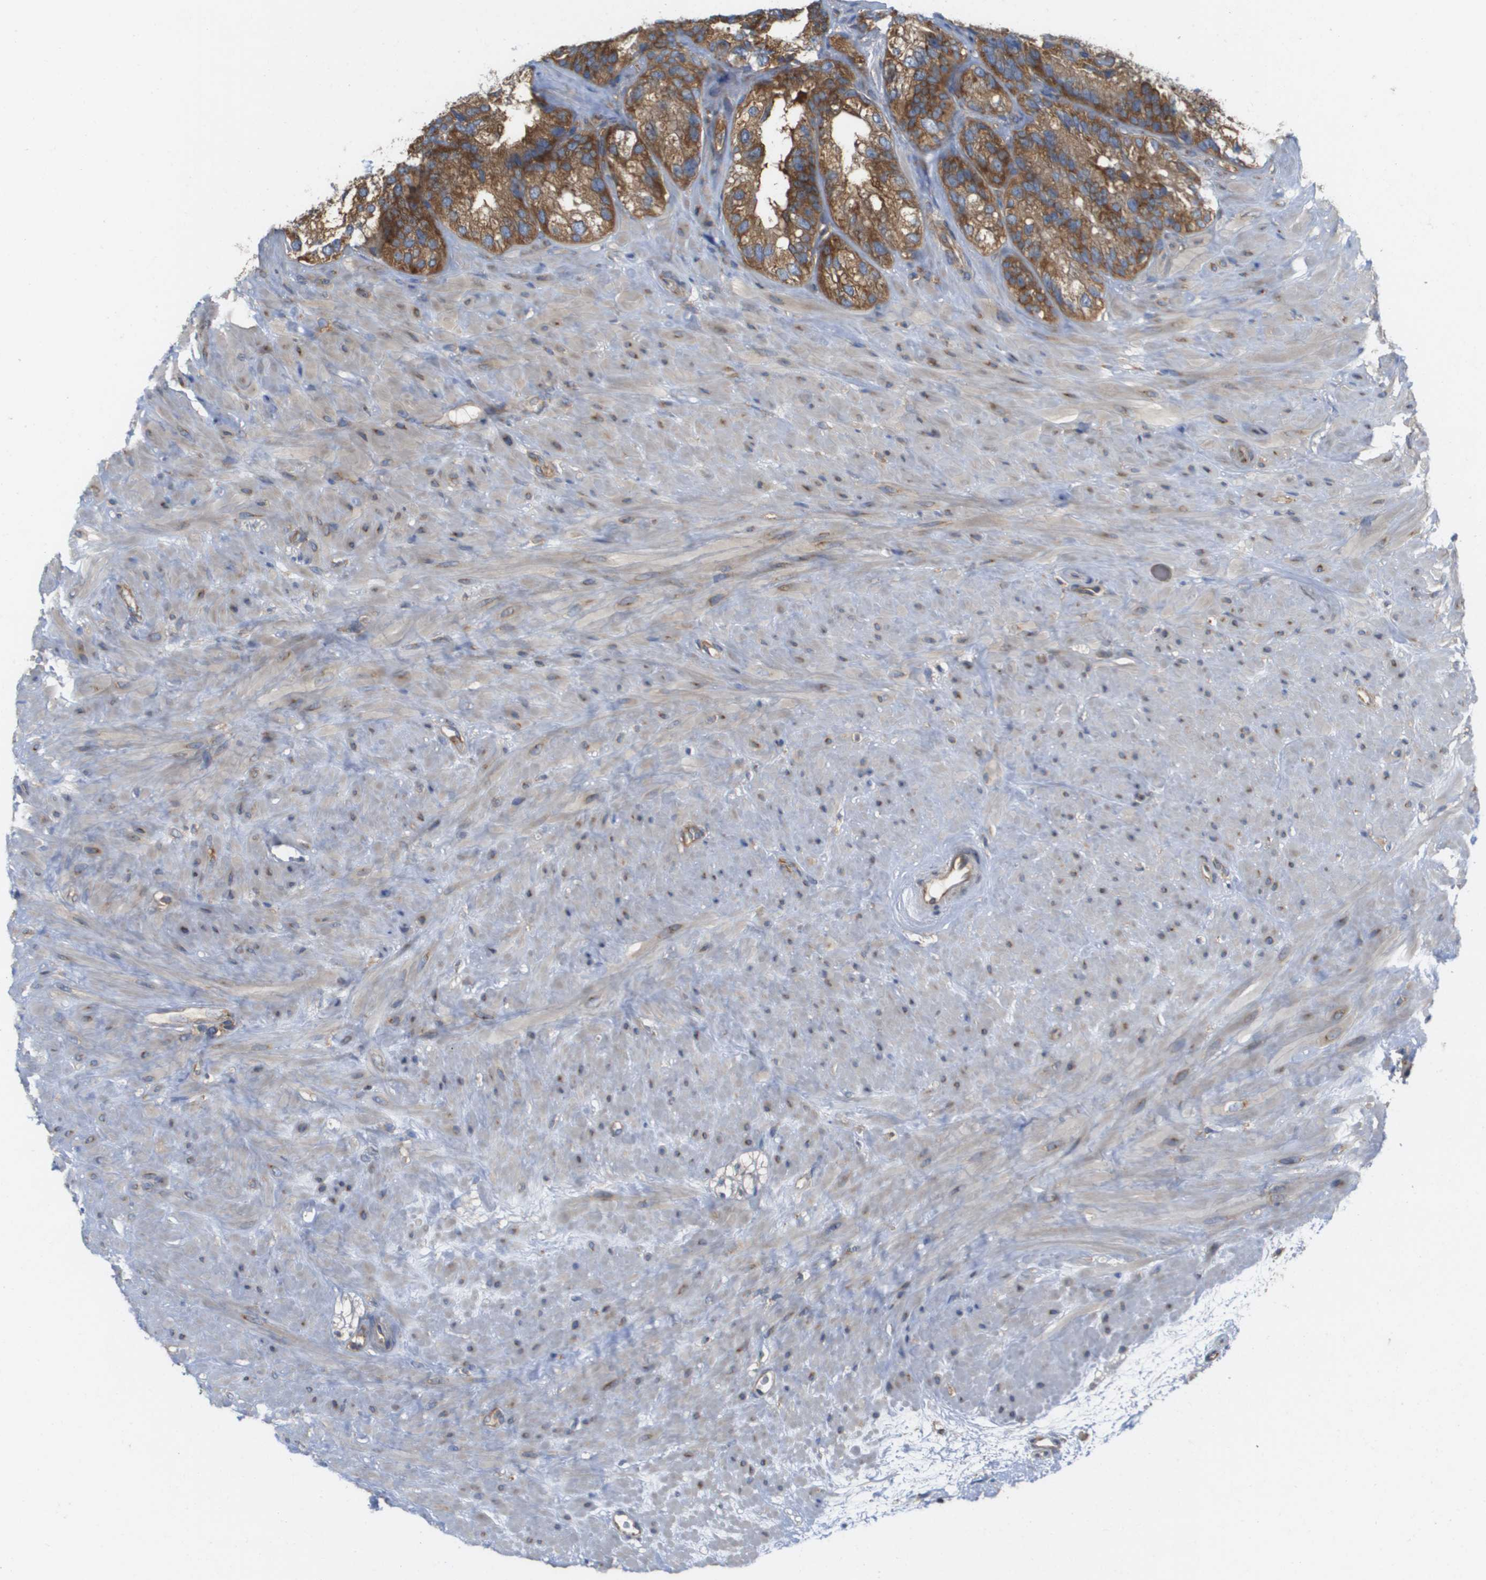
{"staining": {"intensity": "moderate", "quantity": ">75%", "location": "cytoplasmic/membranous"}, "tissue": "seminal vesicle", "cell_type": "Glandular cells", "image_type": "normal", "snomed": [{"axis": "morphology", "description": "Normal tissue, NOS"}, {"axis": "topography", "description": "Seminal veicle"}], "caption": "Immunohistochemistry micrograph of unremarkable human seminal vesicle stained for a protein (brown), which reveals medium levels of moderate cytoplasmic/membranous positivity in approximately >75% of glandular cells.", "gene": "EIF4G2", "patient": {"sex": "male", "age": 68}}